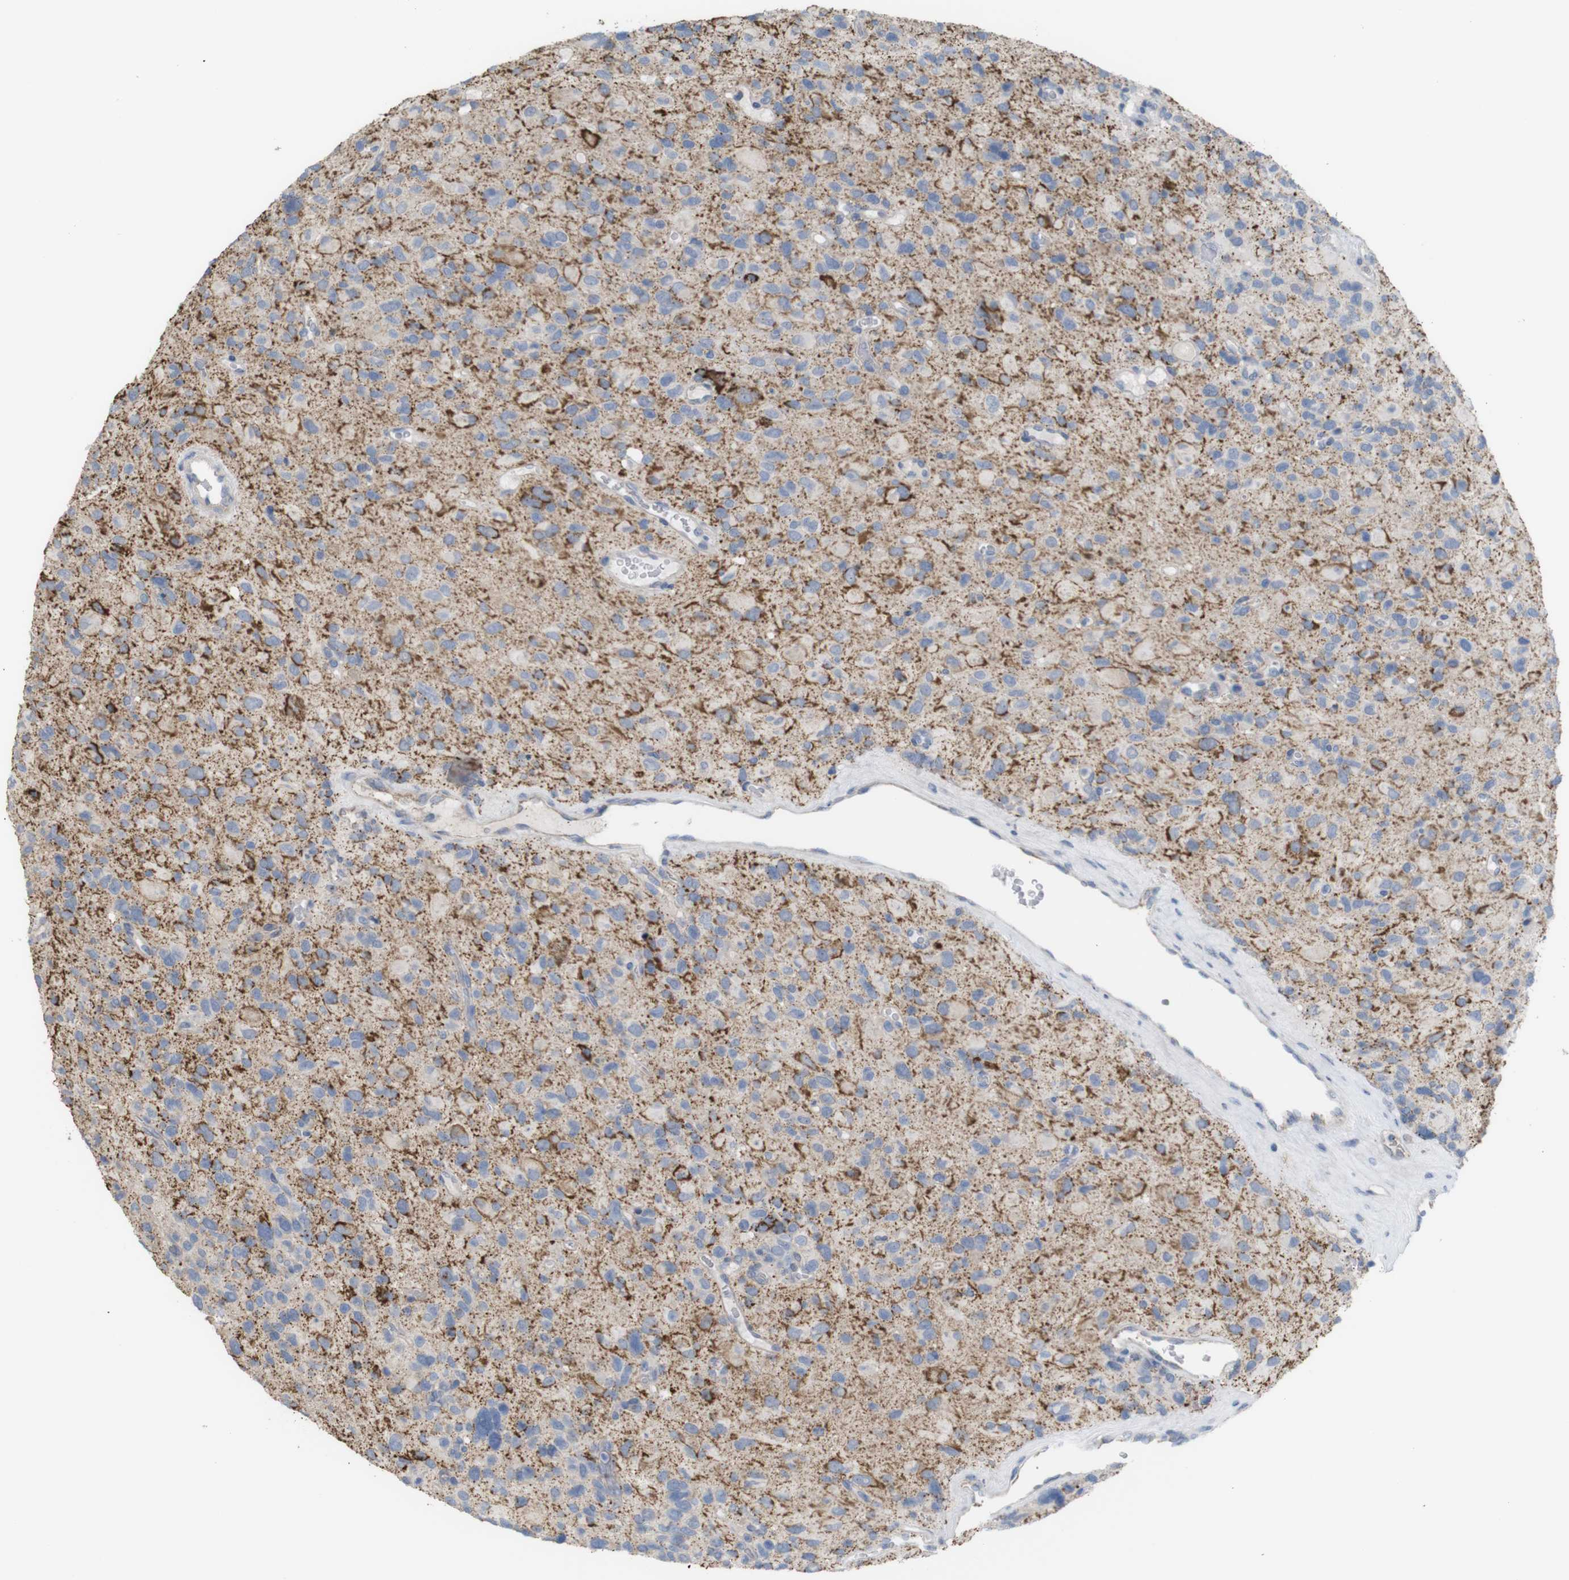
{"staining": {"intensity": "strong", "quantity": "25%-75%", "location": "cytoplasmic/membranous"}, "tissue": "glioma", "cell_type": "Tumor cells", "image_type": "cancer", "snomed": [{"axis": "morphology", "description": "Glioma, malignant, High grade"}, {"axis": "topography", "description": "Brain"}], "caption": "Immunohistochemical staining of human malignant glioma (high-grade) reveals high levels of strong cytoplasmic/membranous expression in approximately 25%-75% of tumor cells.", "gene": "PTPRR", "patient": {"sex": "male", "age": 48}}